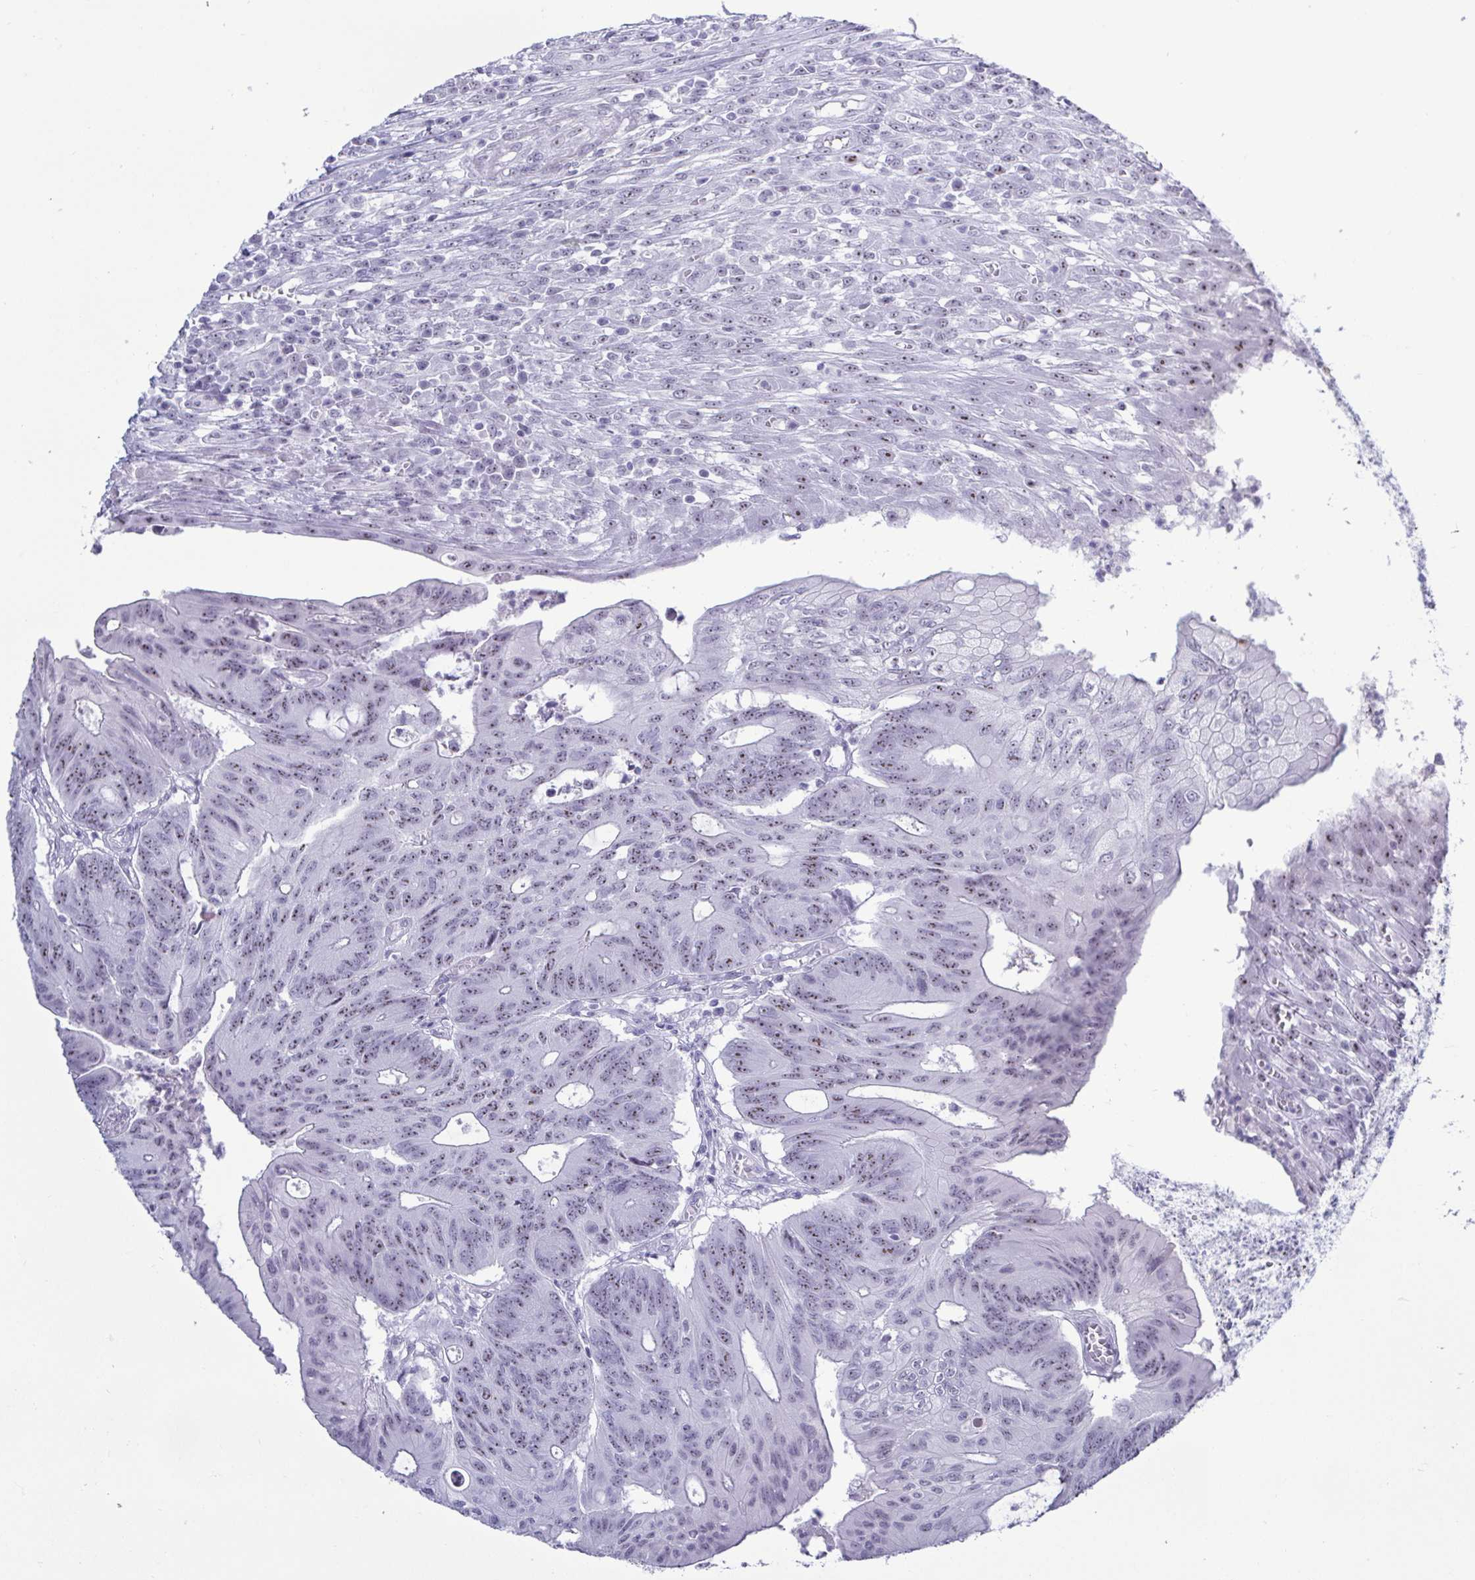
{"staining": {"intensity": "weak", "quantity": "25%-75%", "location": "nuclear"}, "tissue": "colorectal cancer", "cell_type": "Tumor cells", "image_type": "cancer", "snomed": [{"axis": "morphology", "description": "Adenocarcinoma, NOS"}, {"axis": "topography", "description": "Colon"}], "caption": "Immunohistochemistry of human colorectal cancer shows low levels of weak nuclear staining in about 25%-75% of tumor cells.", "gene": "BZW1", "patient": {"sex": "male", "age": 65}}